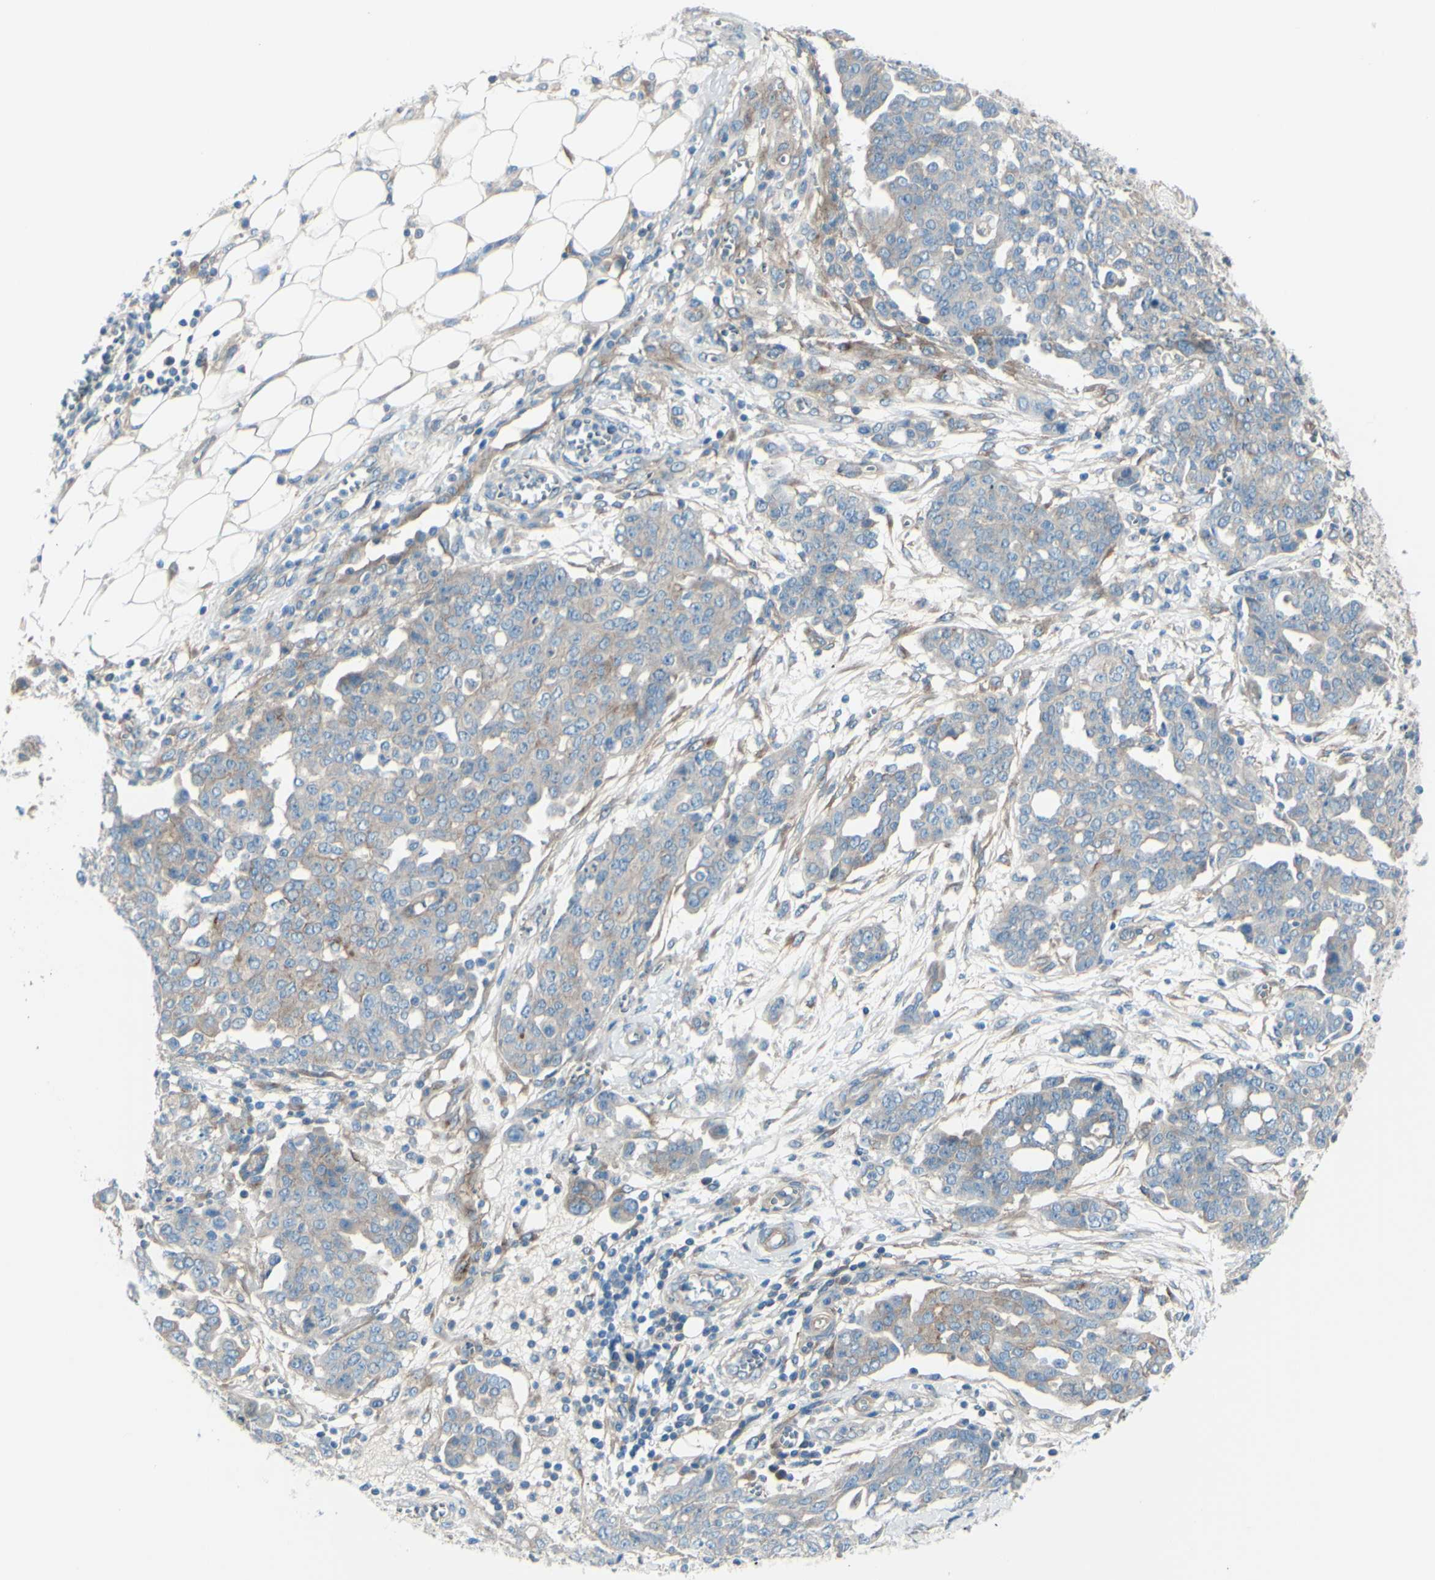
{"staining": {"intensity": "moderate", "quantity": ">75%", "location": "cytoplasmic/membranous"}, "tissue": "ovarian cancer", "cell_type": "Tumor cells", "image_type": "cancer", "snomed": [{"axis": "morphology", "description": "Cystadenocarcinoma, serous, NOS"}, {"axis": "topography", "description": "Soft tissue"}, {"axis": "topography", "description": "Ovary"}], "caption": "A brown stain shows moderate cytoplasmic/membranous positivity of a protein in ovarian cancer (serous cystadenocarcinoma) tumor cells. (Brightfield microscopy of DAB IHC at high magnification).", "gene": "PCDHGA2", "patient": {"sex": "female", "age": 57}}